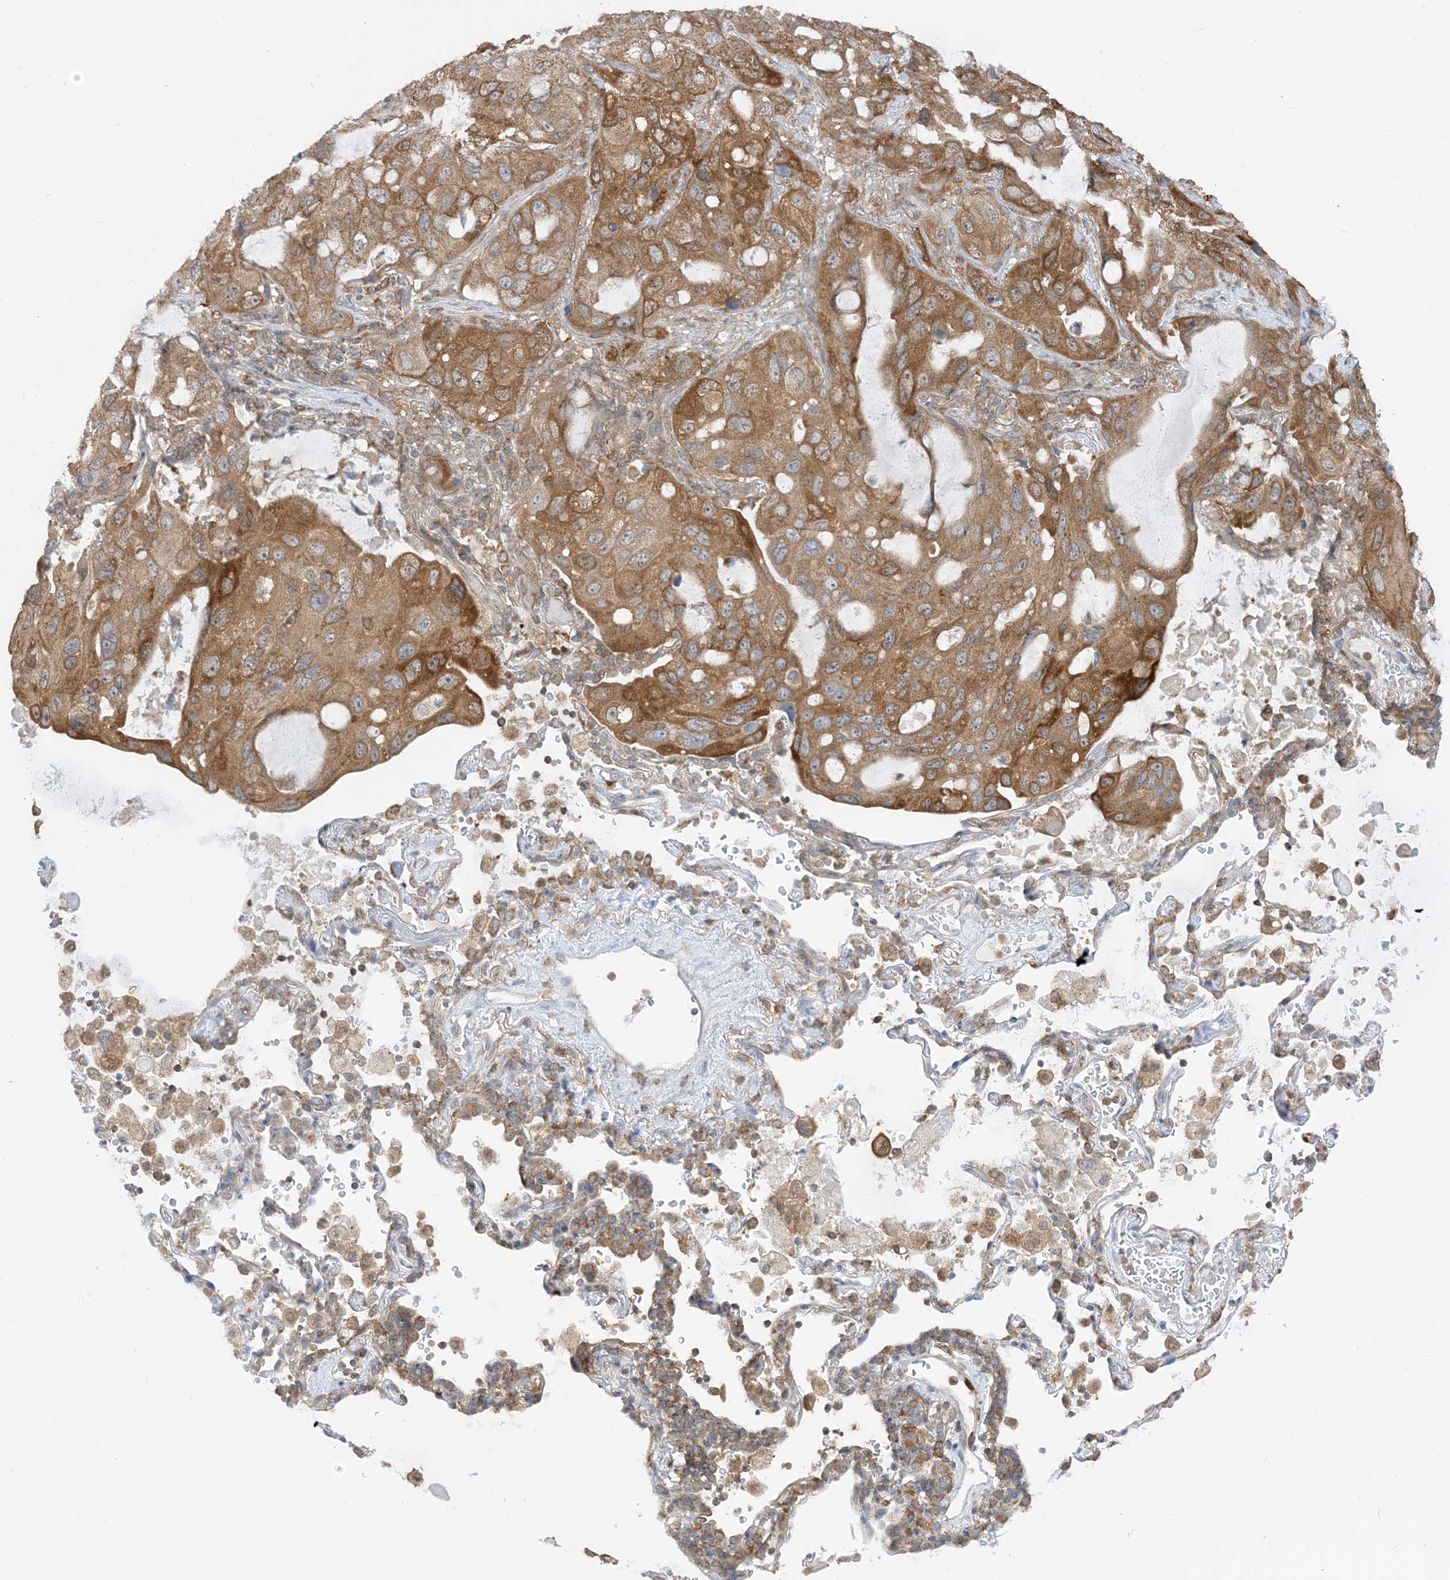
{"staining": {"intensity": "moderate", "quantity": ">75%", "location": "cytoplasmic/membranous"}, "tissue": "lung cancer", "cell_type": "Tumor cells", "image_type": "cancer", "snomed": [{"axis": "morphology", "description": "Squamous cell carcinoma, NOS"}, {"axis": "topography", "description": "Lung"}], "caption": "Immunohistochemistry image of lung cancer stained for a protein (brown), which reveals medium levels of moderate cytoplasmic/membranous staining in approximately >75% of tumor cells.", "gene": "CASP4", "patient": {"sex": "female", "age": 73}}